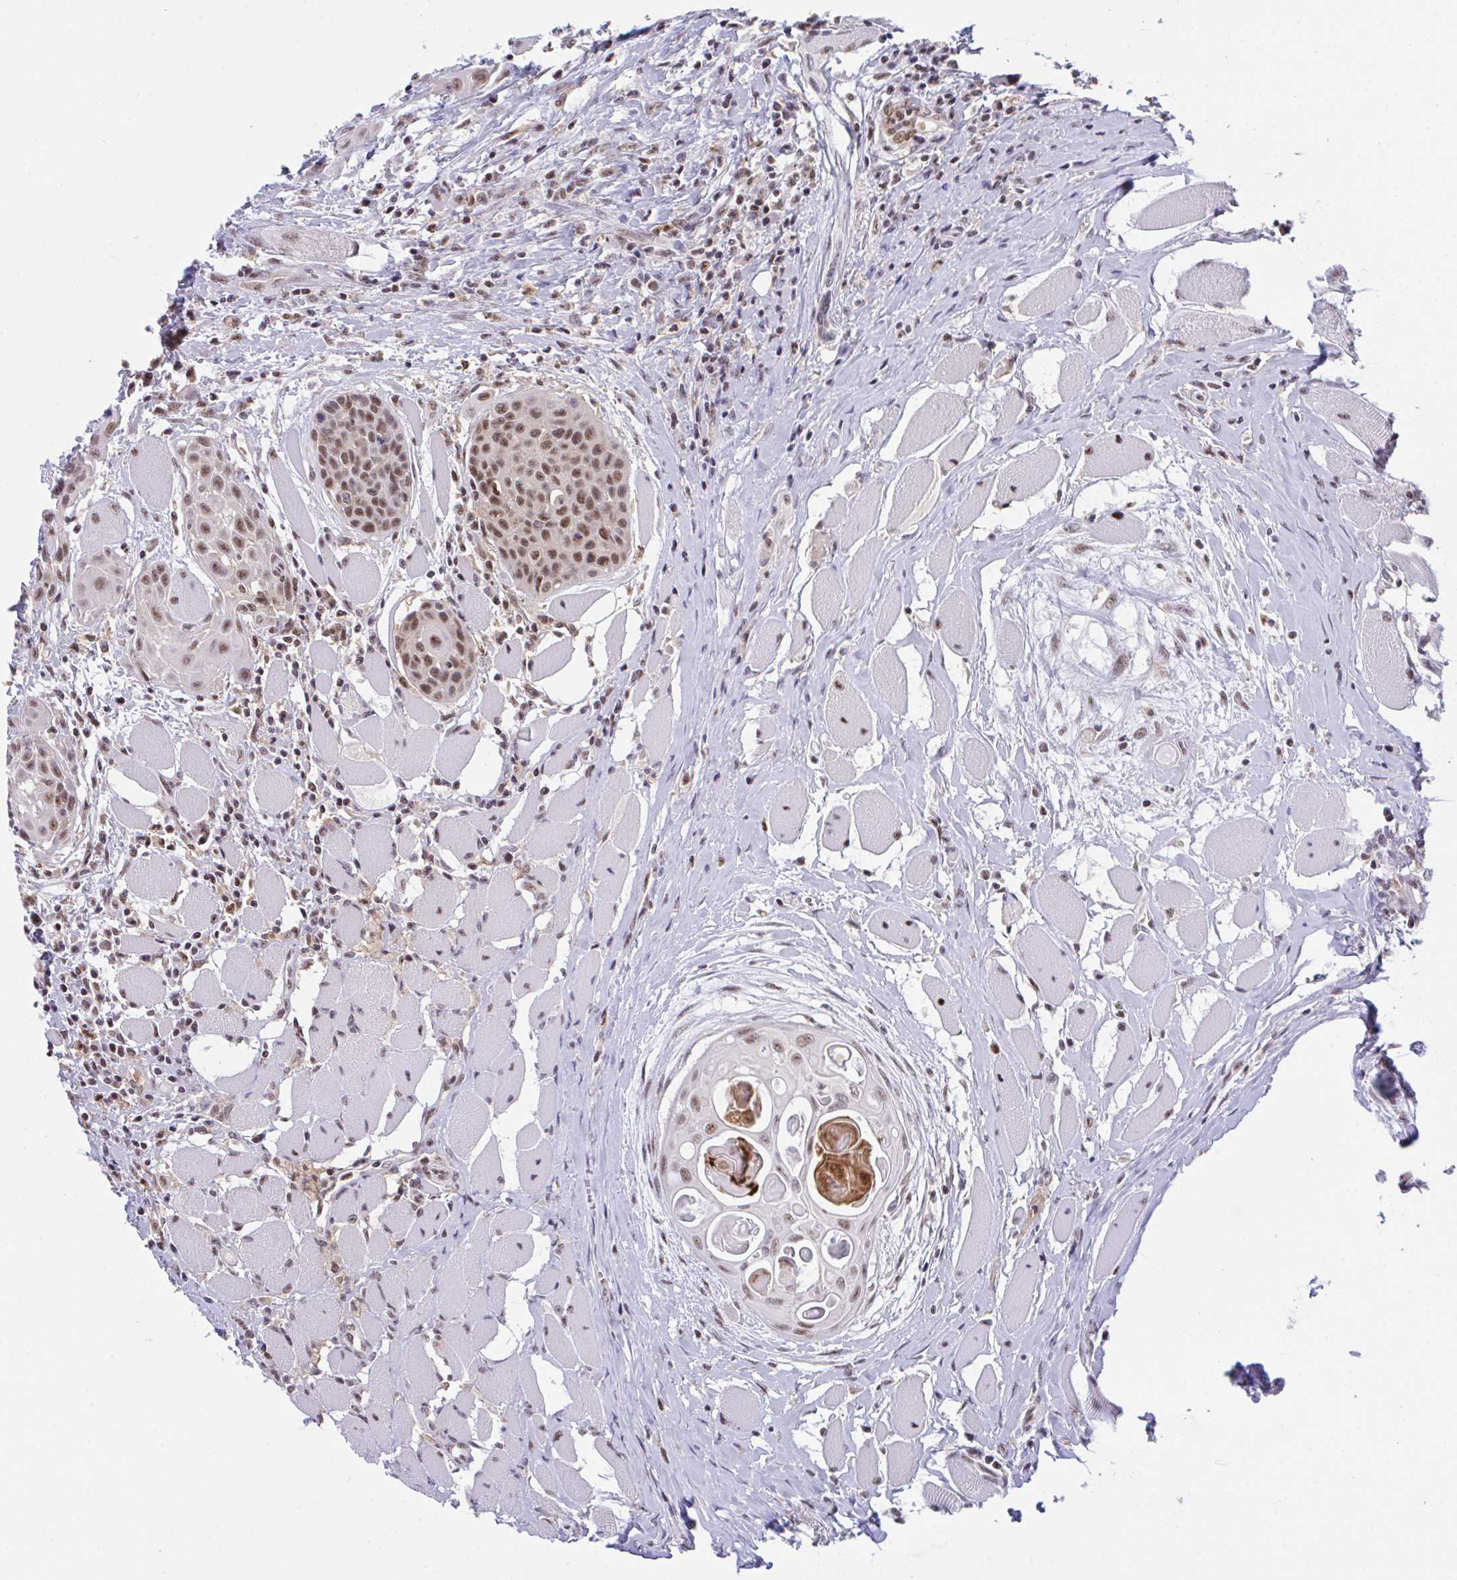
{"staining": {"intensity": "moderate", "quantity": ">75%", "location": "nuclear"}, "tissue": "head and neck cancer", "cell_type": "Tumor cells", "image_type": "cancer", "snomed": [{"axis": "morphology", "description": "Squamous cell carcinoma, NOS"}, {"axis": "topography", "description": "Head-Neck"}], "caption": "Immunohistochemistry histopathology image of human head and neck squamous cell carcinoma stained for a protein (brown), which demonstrates medium levels of moderate nuclear expression in approximately >75% of tumor cells.", "gene": "OR6K3", "patient": {"sex": "female", "age": 73}}